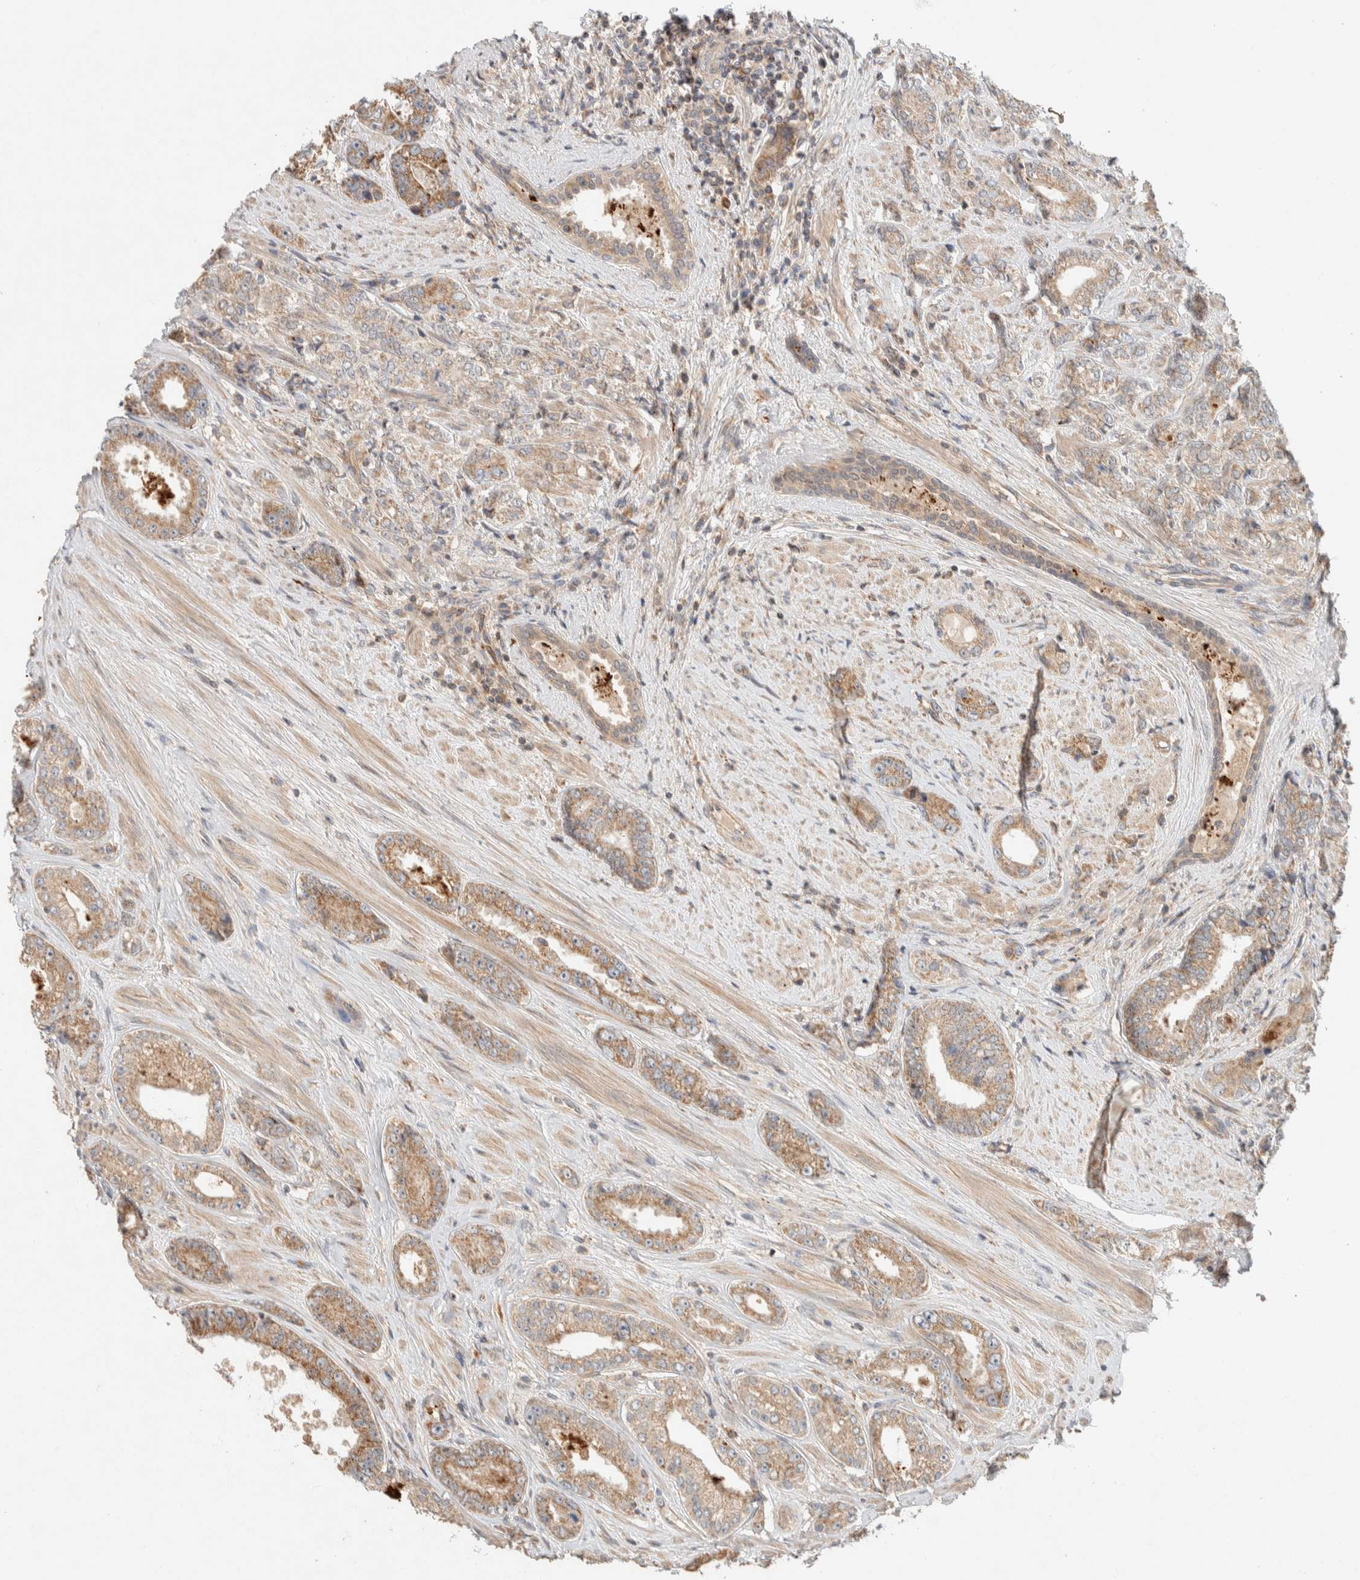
{"staining": {"intensity": "moderate", "quantity": ">75%", "location": "cytoplasmic/membranous"}, "tissue": "prostate cancer", "cell_type": "Tumor cells", "image_type": "cancer", "snomed": [{"axis": "morphology", "description": "Adenocarcinoma, High grade"}, {"axis": "topography", "description": "Prostate"}], "caption": "High-magnification brightfield microscopy of prostate cancer stained with DAB (brown) and counterstained with hematoxylin (blue). tumor cells exhibit moderate cytoplasmic/membranous positivity is identified in about>75% of cells.", "gene": "KIF9", "patient": {"sex": "male", "age": 61}}